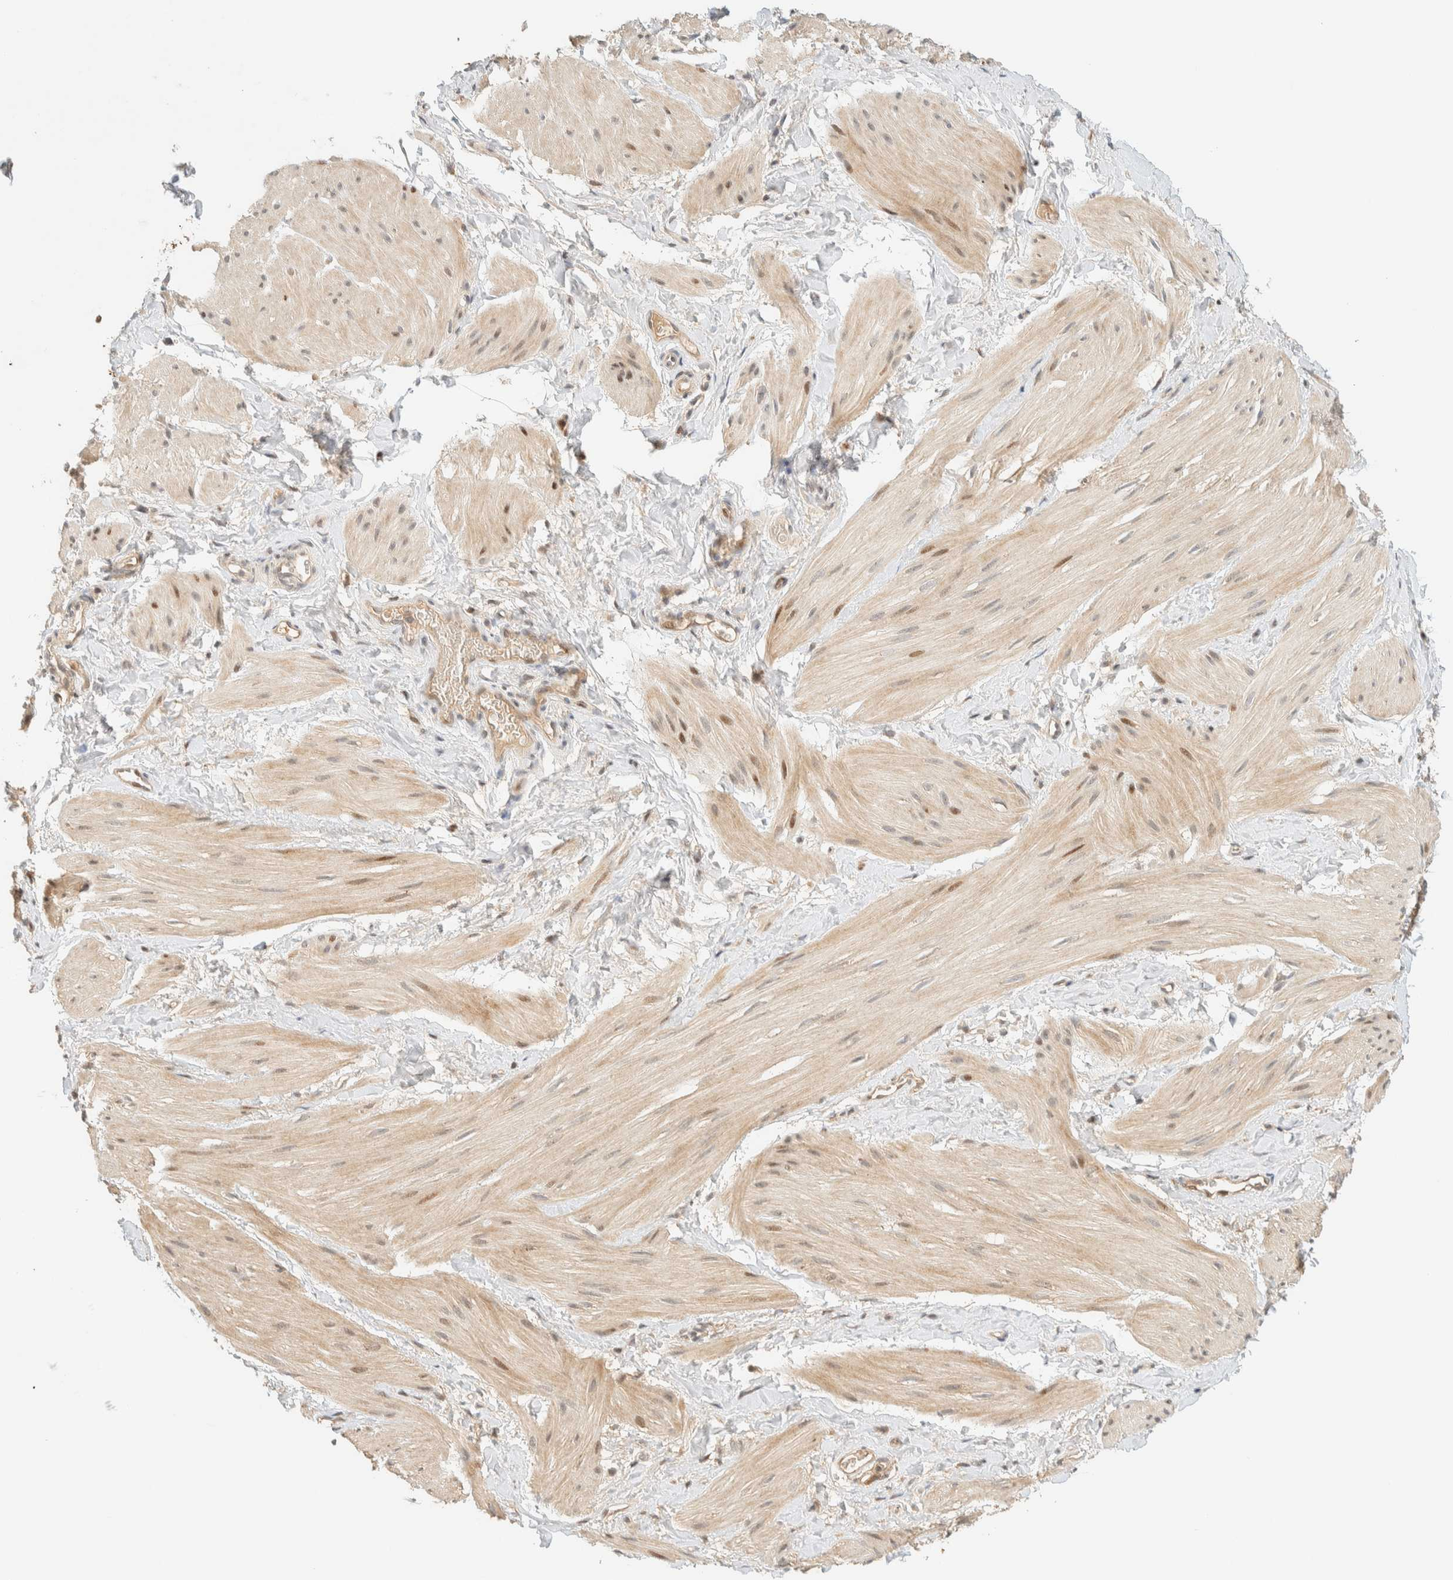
{"staining": {"intensity": "weak", "quantity": "<25%", "location": "cytoplasmic/membranous,nuclear"}, "tissue": "smooth muscle", "cell_type": "Smooth muscle cells", "image_type": "normal", "snomed": [{"axis": "morphology", "description": "Normal tissue, NOS"}, {"axis": "topography", "description": "Smooth muscle"}], "caption": "This histopathology image is of unremarkable smooth muscle stained with immunohistochemistry (IHC) to label a protein in brown with the nuclei are counter-stained blue. There is no staining in smooth muscle cells.", "gene": "ZBTB34", "patient": {"sex": "male", "age": 16}}